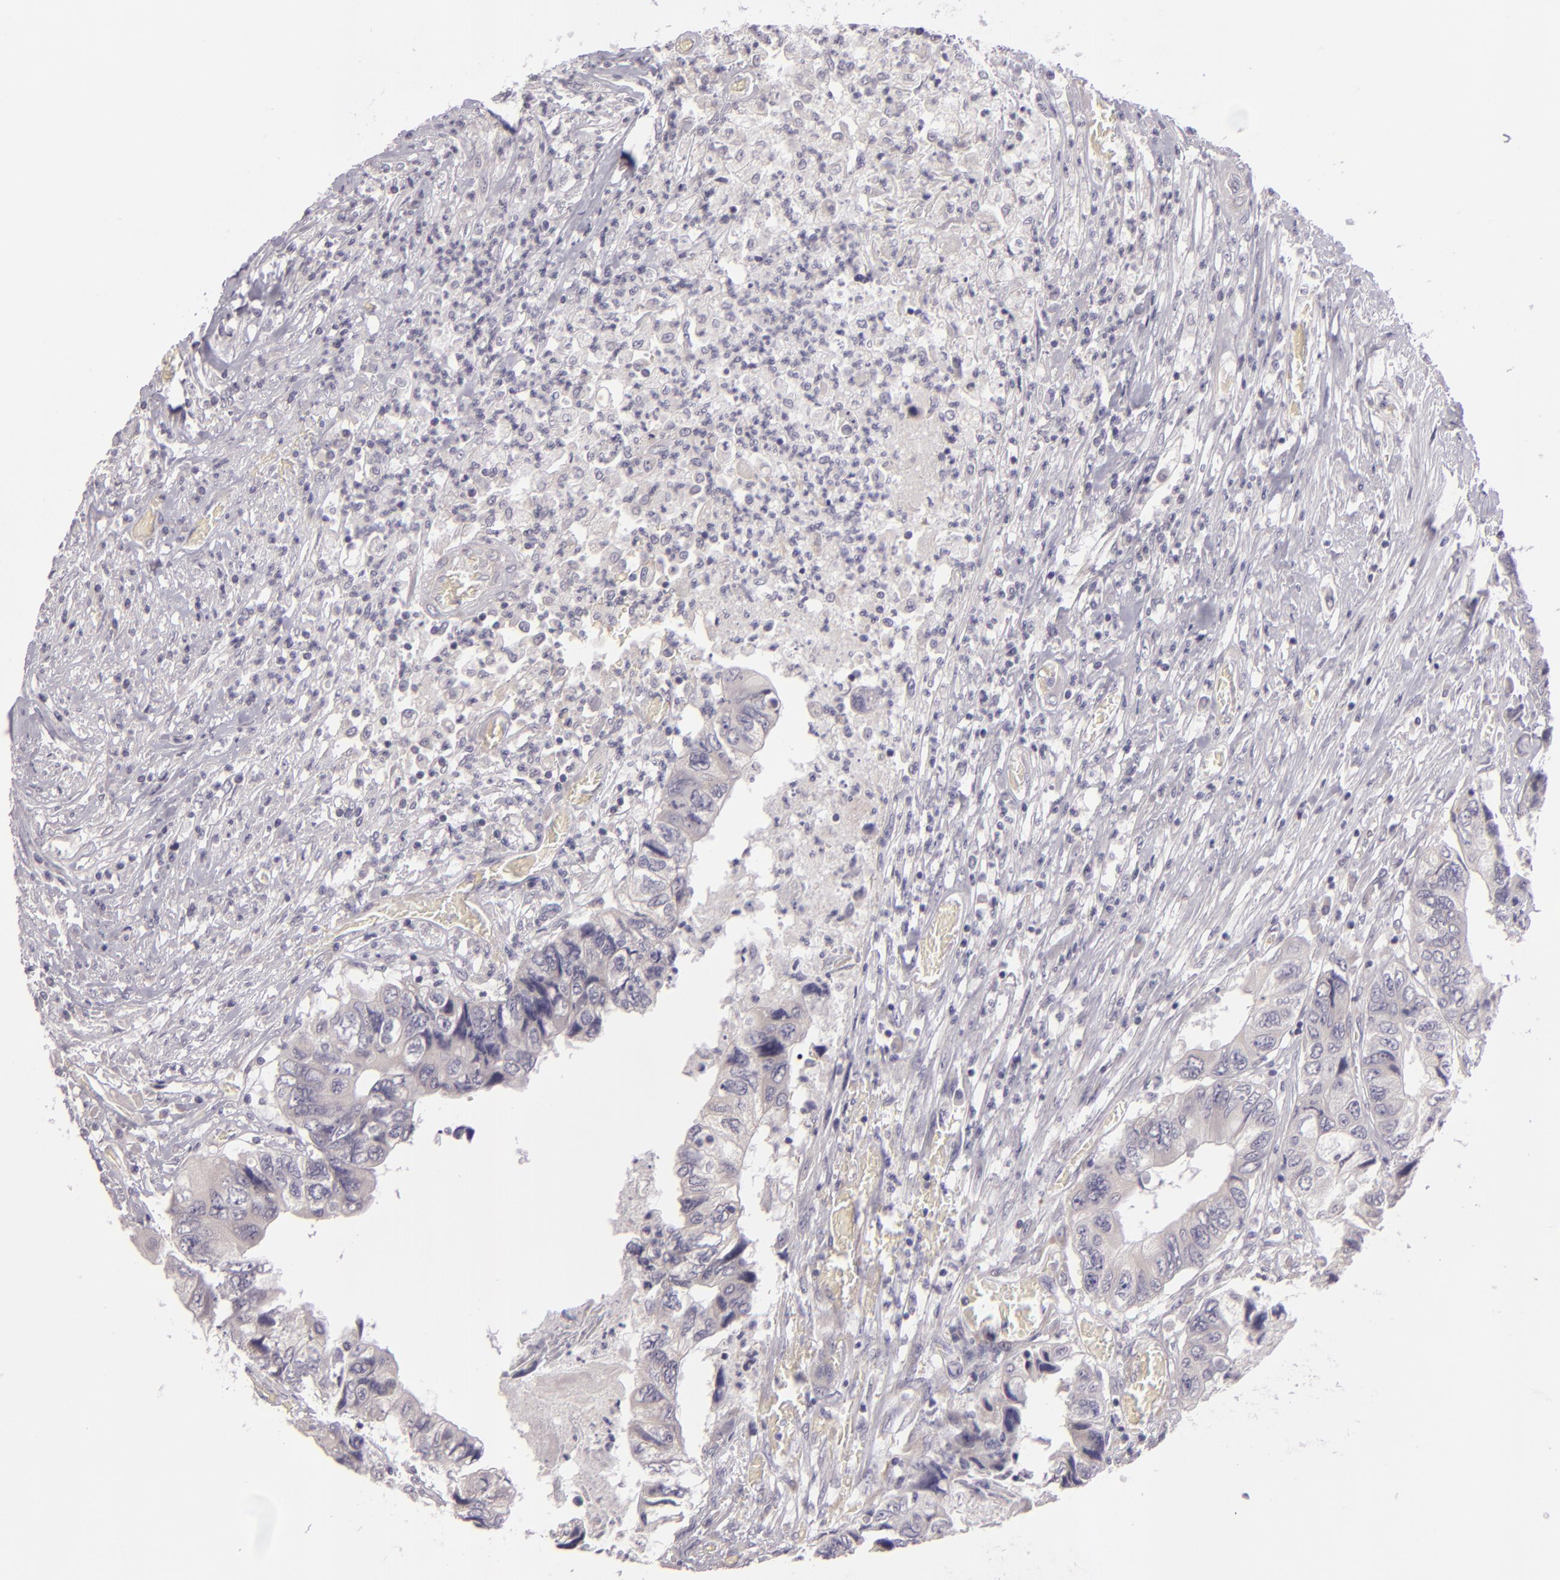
{"staining": {"intensity": "negative", "quantity": "none", "location": "none"}, "tissue": "colorectal cancer", "cell_type": "Tumor cells", "image_type": "cancer", "snomed": [{"axis": "morphology", "description": "Adenocarcinoma, NOS"}, {"axis": "topography", "description": "Rectum"}], "caption": "Colorectal cancer (adenocarcinoma) was stained to show a protein in brown. There is no significant expression in tumor cells.", "gene": "EGFL6", "patient": {"sex": "female", "age": 82}}